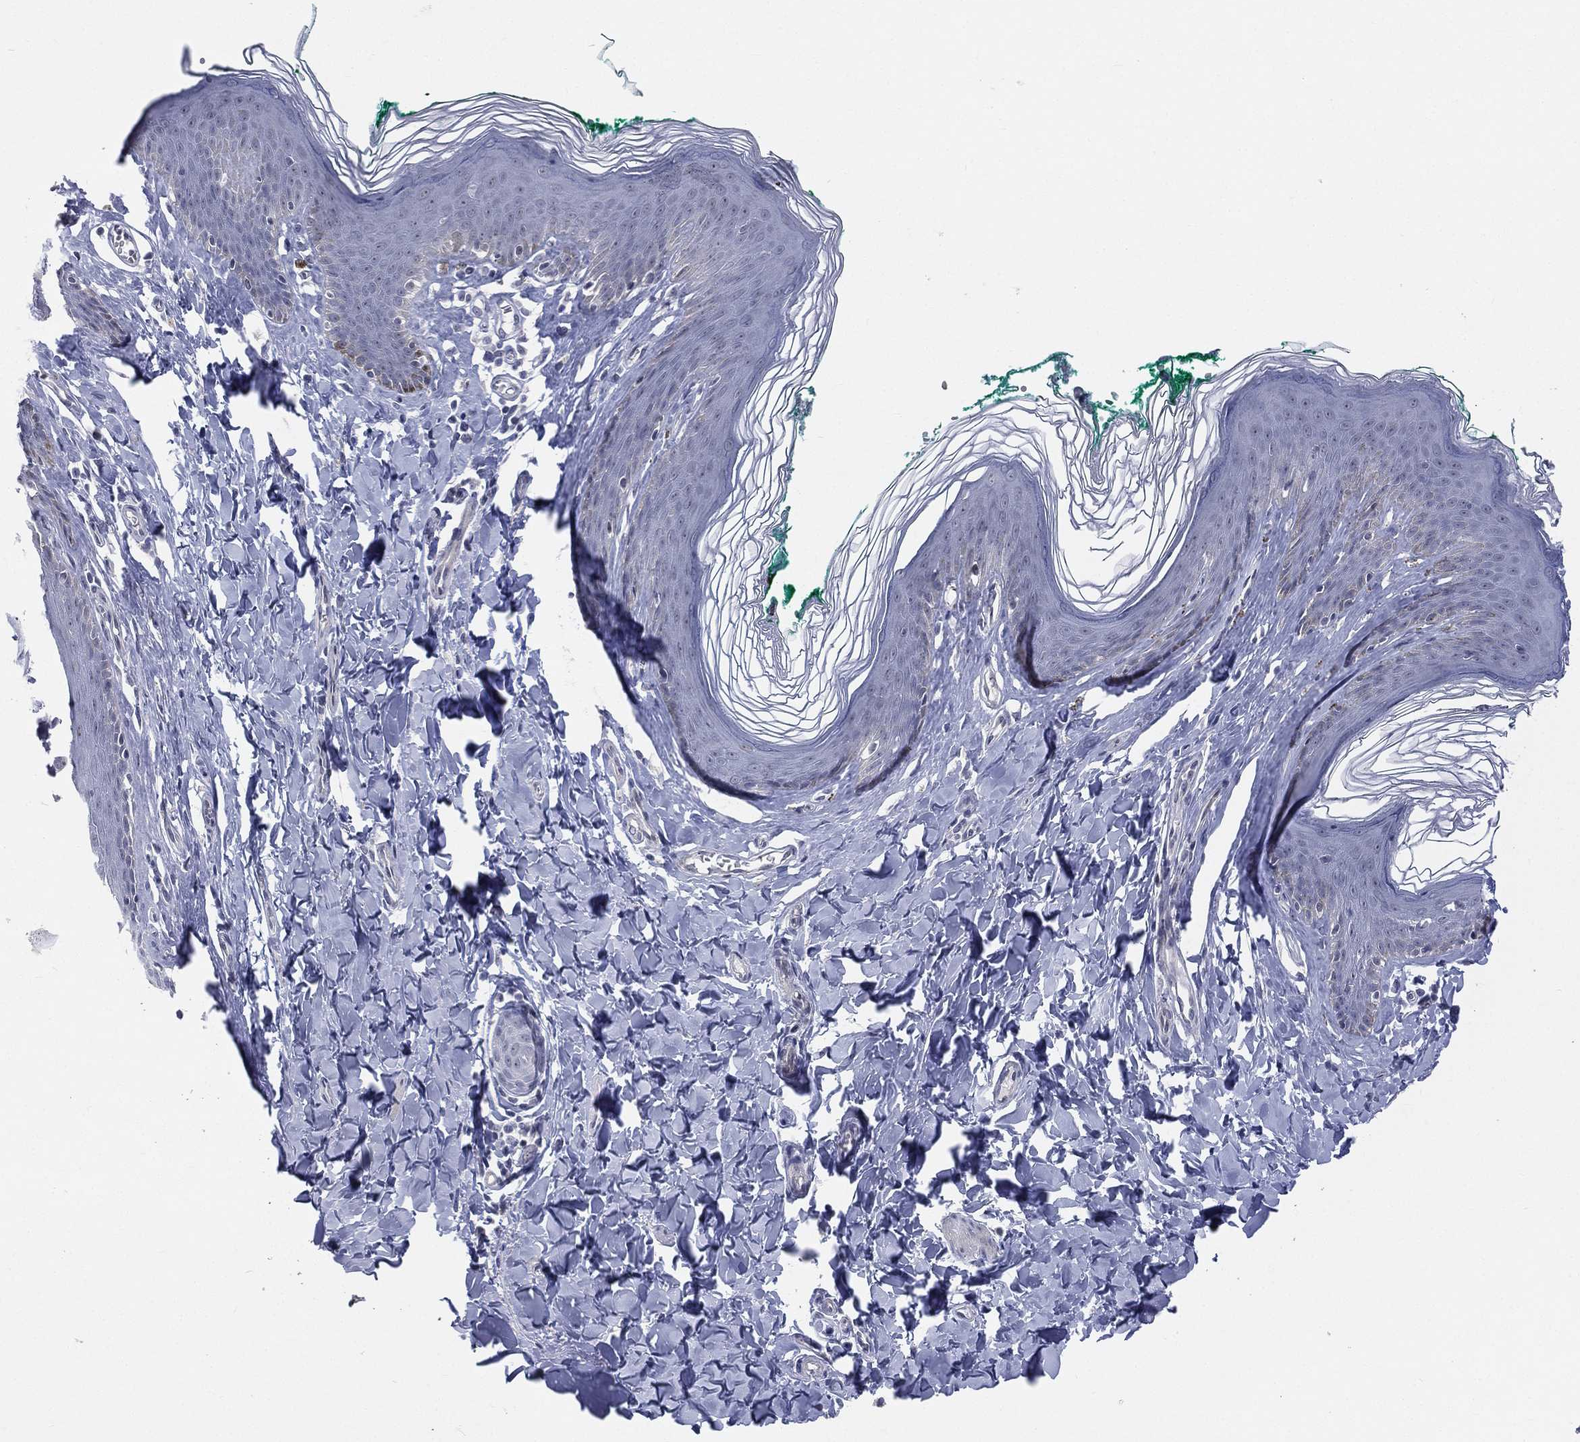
{"staining": {"intensity": "negative", "quantity": "none", "location": "none"}, "tissue": "skin", "cell_type": "Epidermal cells", "image_type": "normal", "snomed": [{"axis": "morphology", "description": "Normal tissue, NOS"}, {"axis": "topography", "description": "Vulva"}], "caption": "The photomicrograph shows no significant positivity in epidermal cells of skin.", "gene": "CD22", "patient": {"sex": "female", "age": 66}}